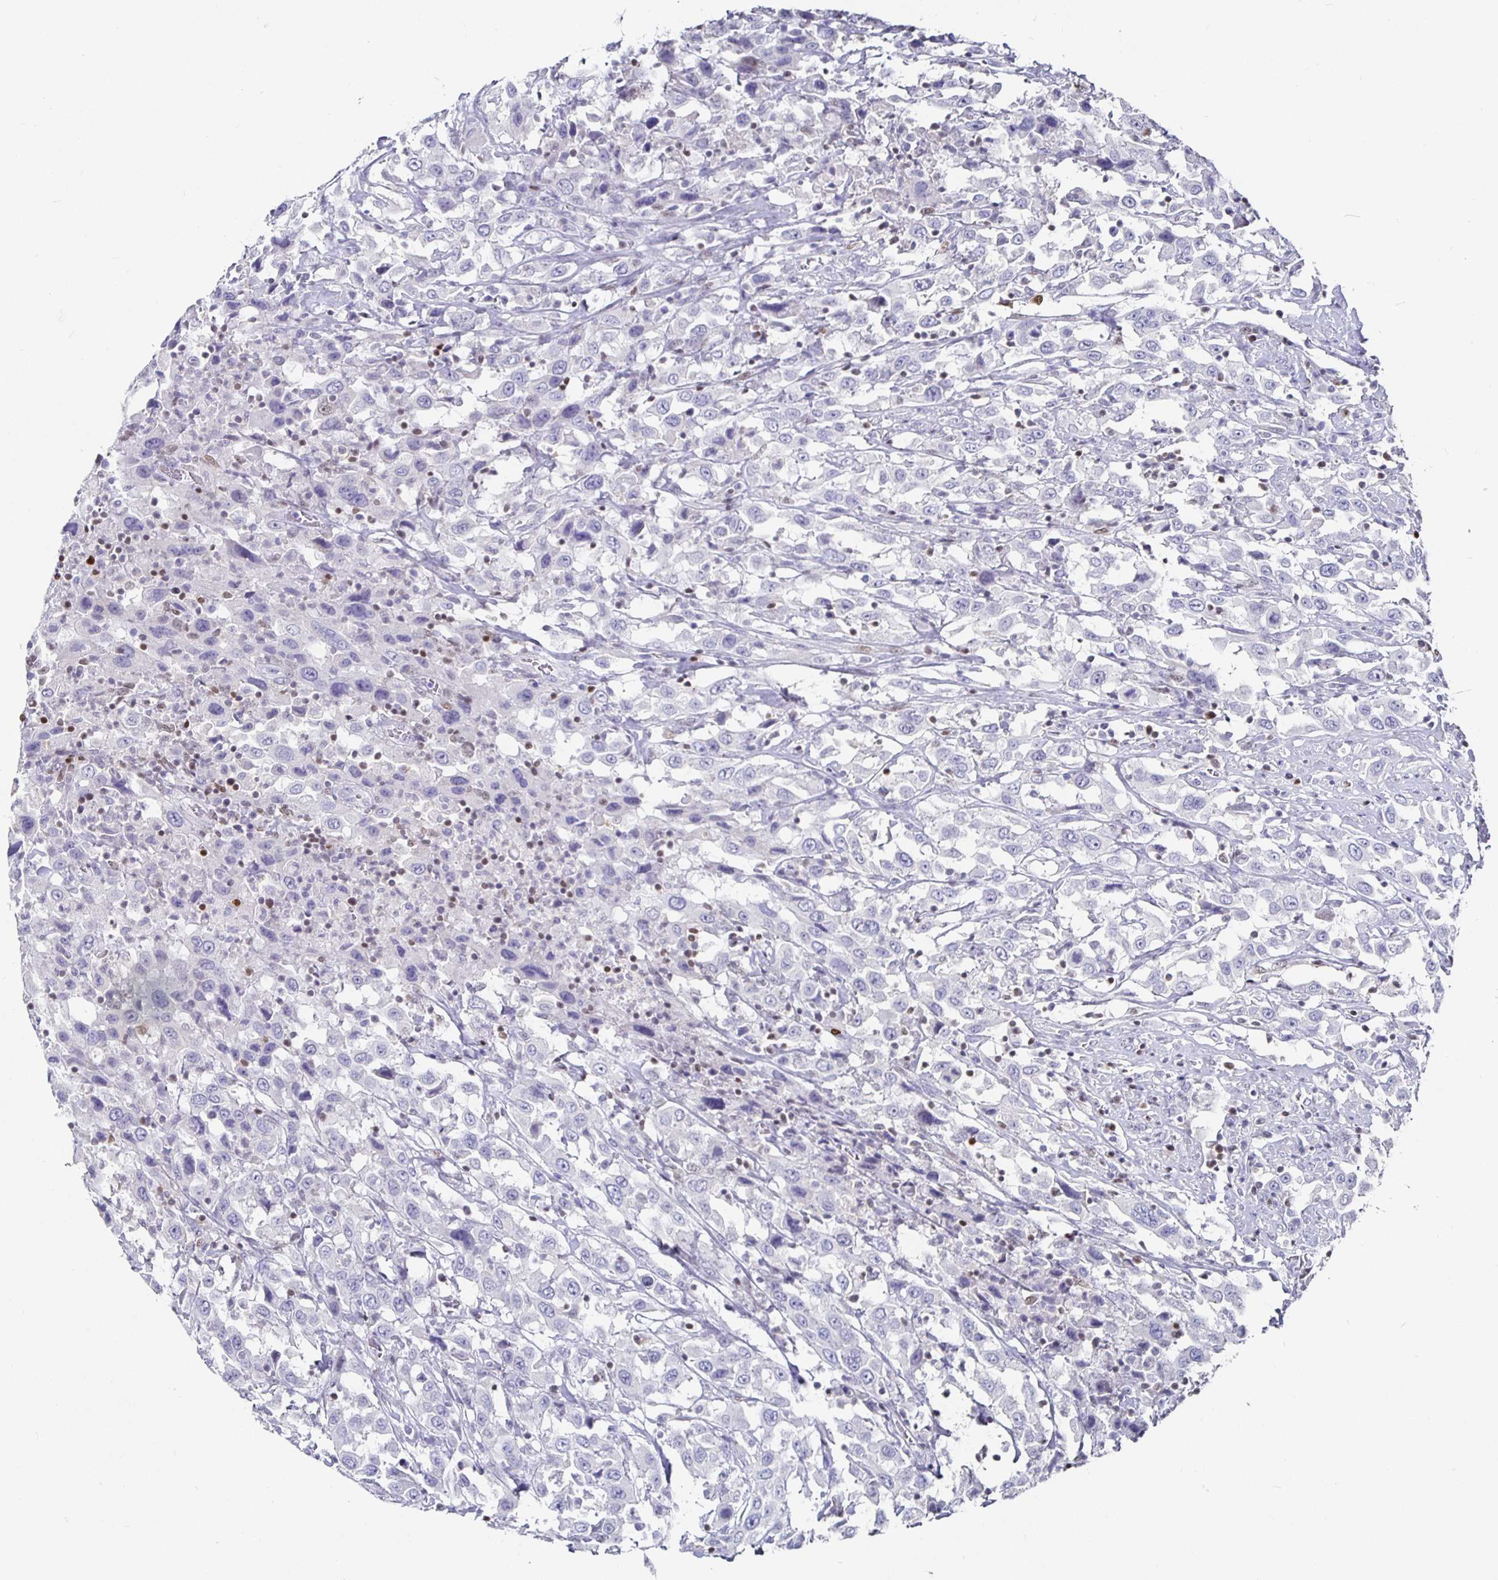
{"staining": {"intensity": "weak", "quantity": "25%-75%", "location": "nuclear"}, "tissue": "urothelial cancer", "cell_type": "Tumor cells", "image_type": "cancer", "snomed": [{"axis": "morphology", "description": "Urothelial carcinoma, High grade"}, {"axis": "topography", "description": "Urinary bladder"}], "caption": "A photomicrograph of urothelial cancer stained for a protein displays weak nuclear brown staining in tumor cells.", "gene": "RUNX2", "patient": {"sex": "male", "age": 61}}